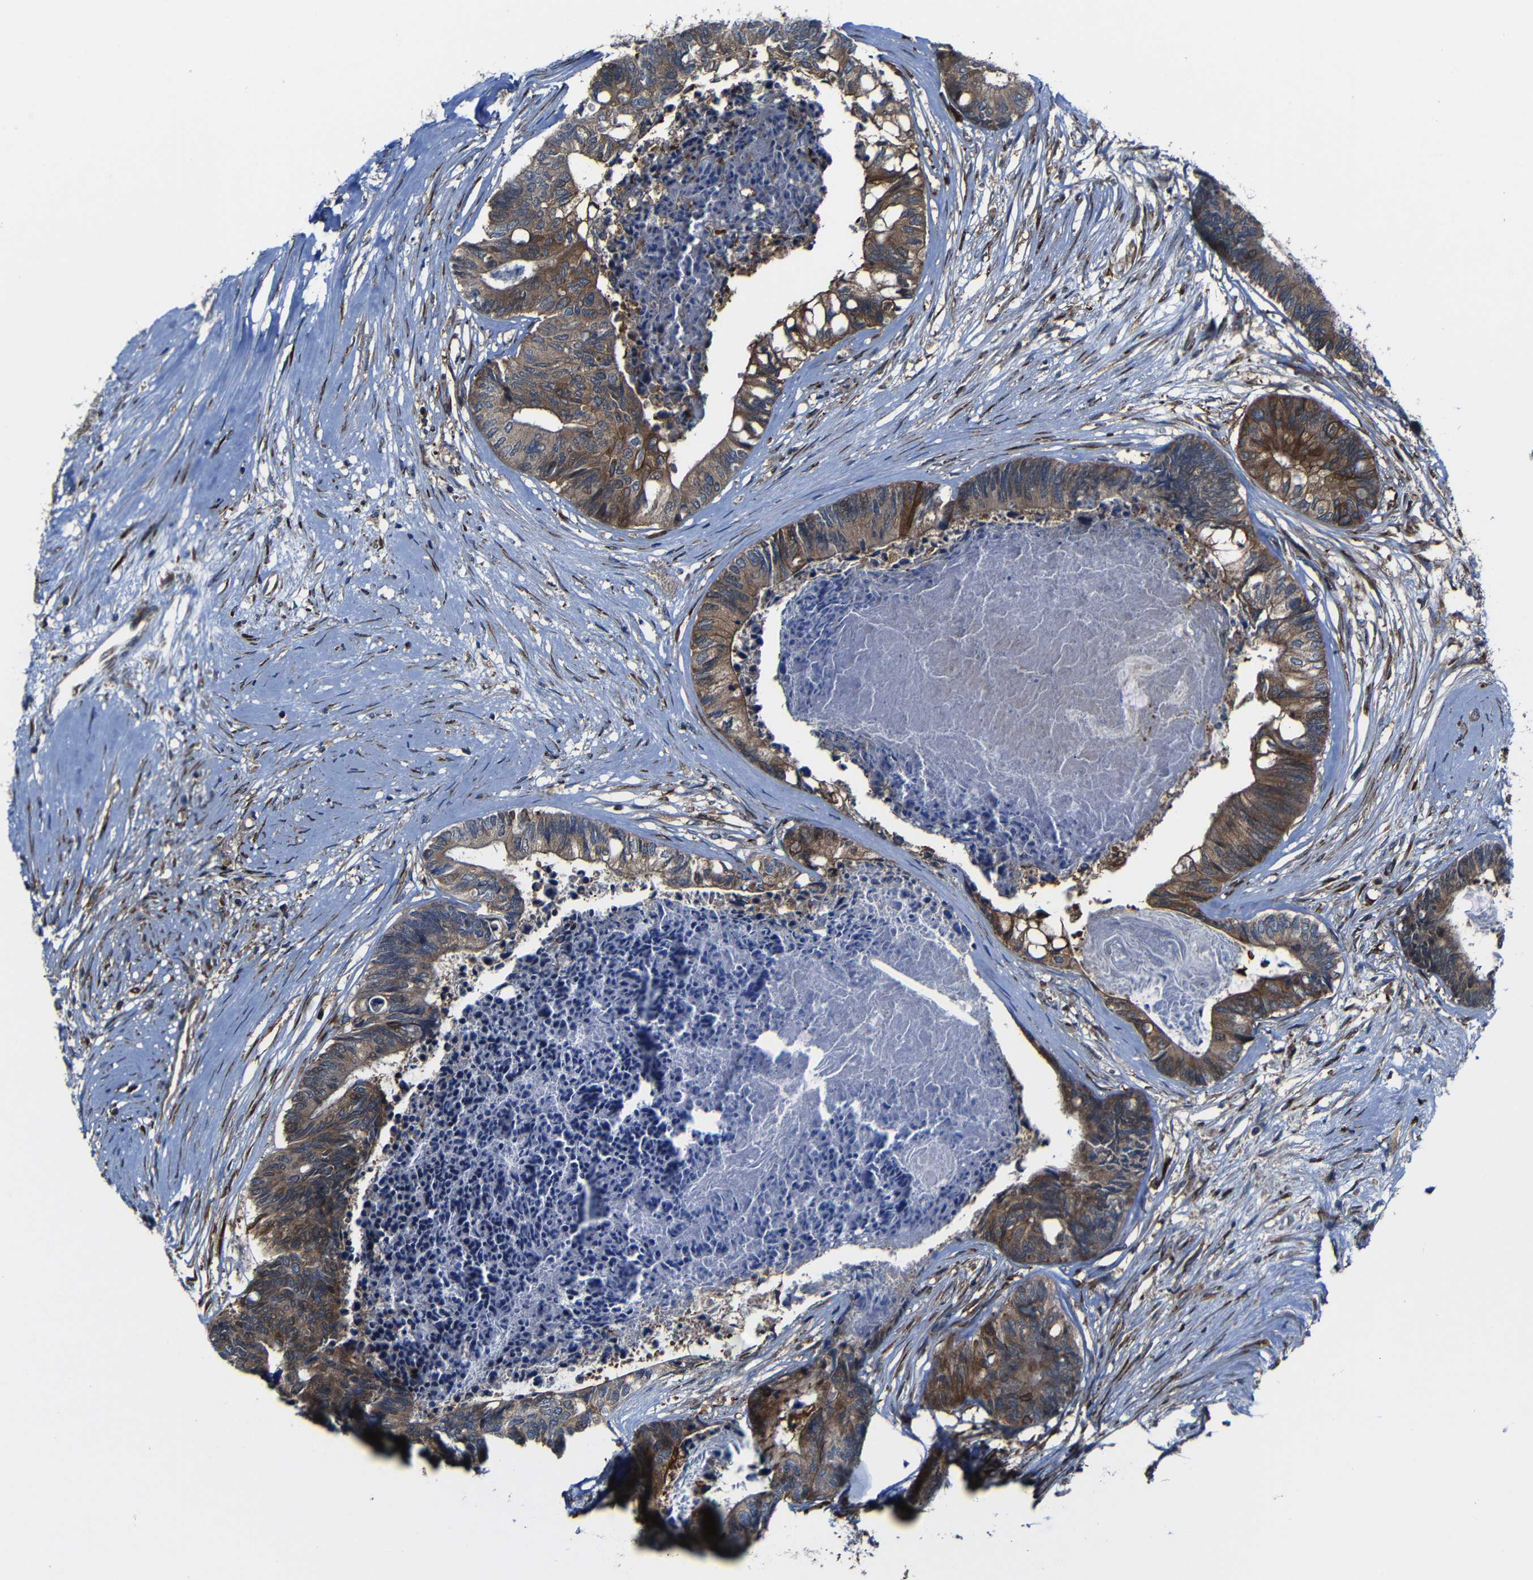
{"staining": {"intensity": "moderate", "quantity": ">75%", "location": "cytoplasmic/membranous"}, "tissue": "colorectal cancer", "cell_type": "Tumor cells", "image_type": "cancer", "snomed": [{"axis": "morphology", "description": "Adenocarcinoma, NOS"}, {"axis": "topography", "description": "Rectum"}], "caption": "Immunohistochemical staining of adenocarcinoma (colorectal) shows moderate cytoplasmic/membranous protein positivity in about >75% of tumor cells.", "gene": "KIAA0513", "patient": {"sex": "male", "age": 63}}